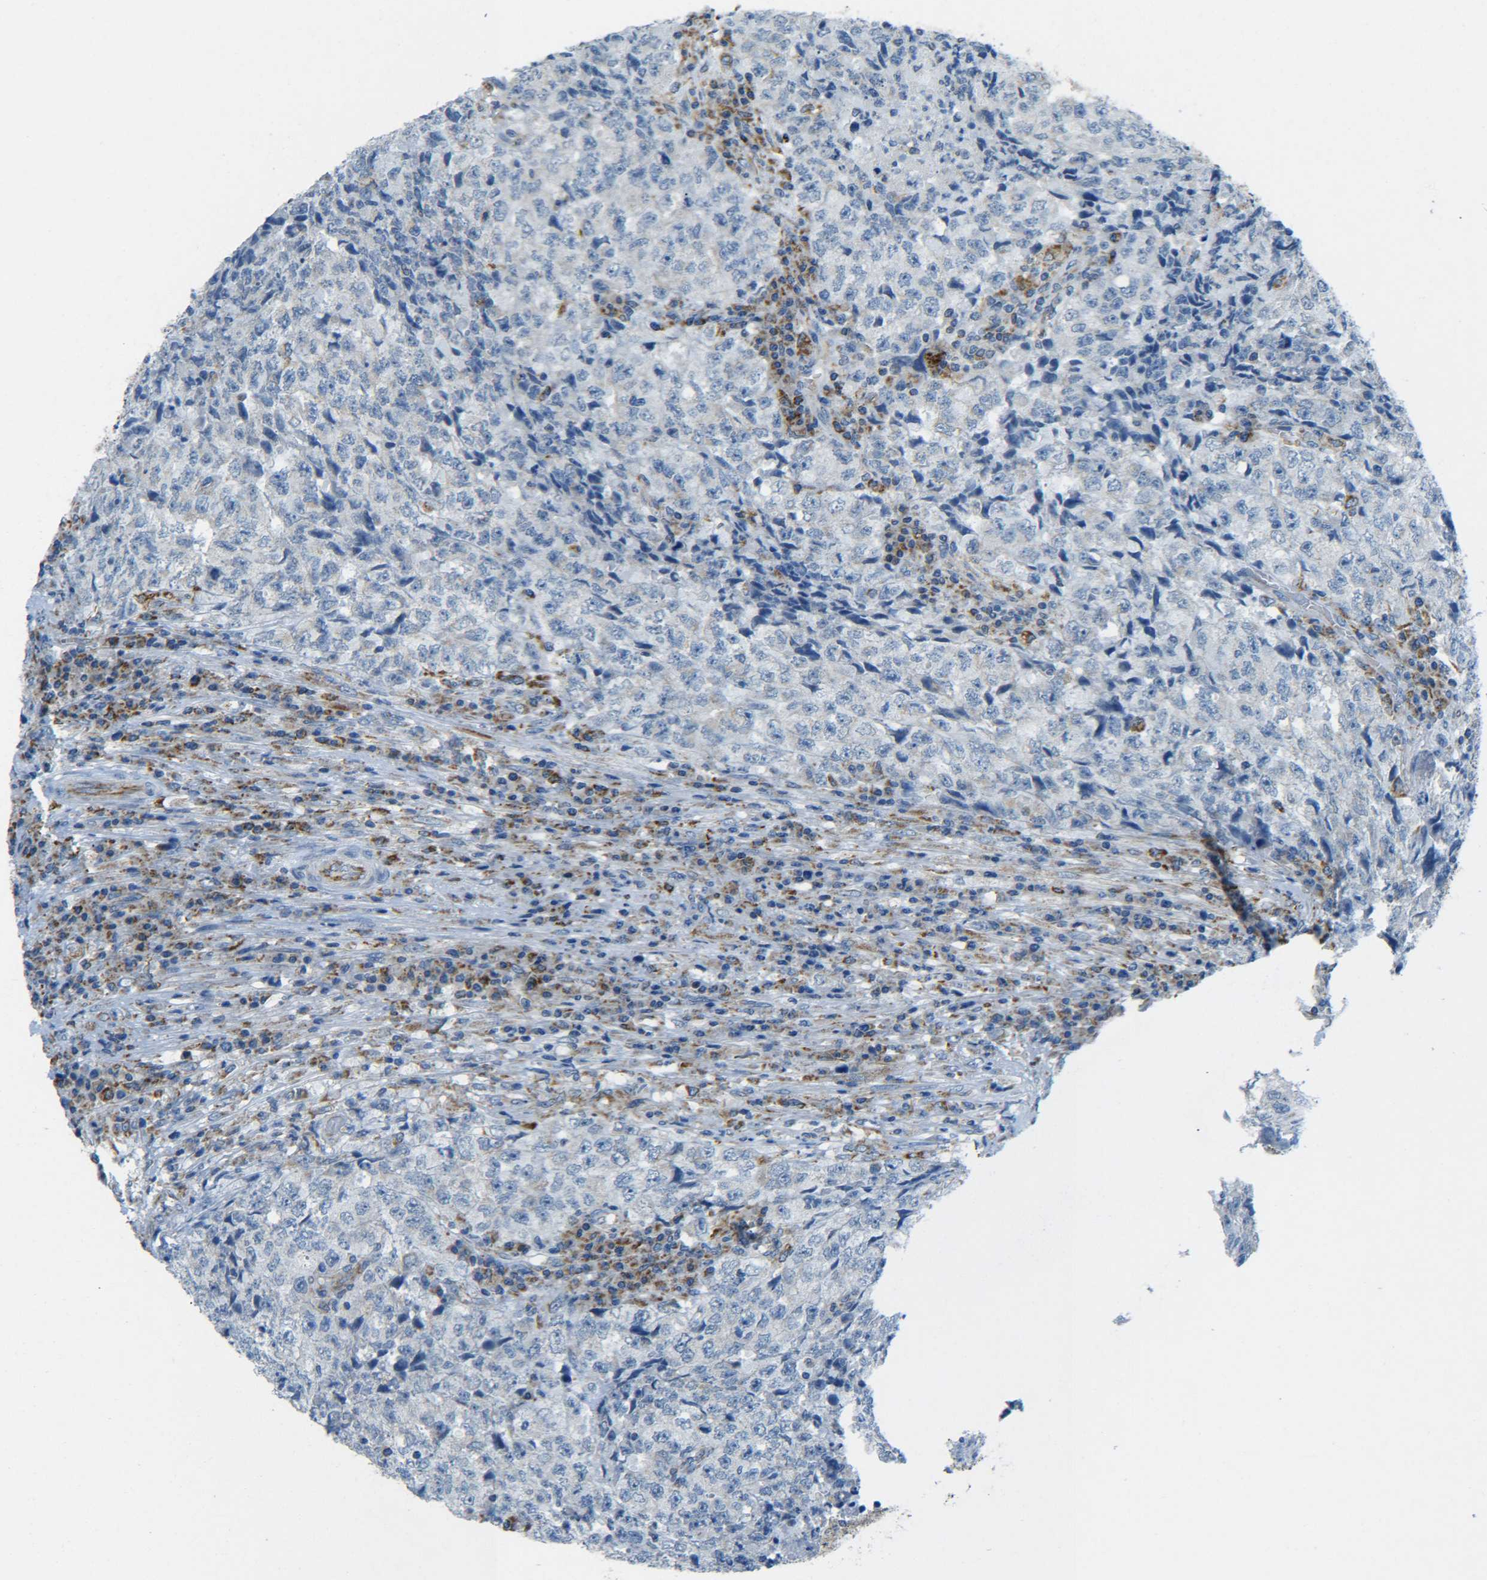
{"staining": {"intensity": "negative", "quantity": "none", "location": "none"}, "tissue": "testis cancer", "cell_type": "Tumor cells", "image_type": "cancer", "snomed": [{"axis": "morphology", "description": "Necrosis, NOS"}, {"axis": "morphology", "description": "Carcinoma, Embryonal, NOS"}, {"axis": "topography", "description": "Testis"}], "caption": "Immunohistochemical staining of human testis cancer (embryonal carcinoma) demonstrates no significant expression in tumor cells.", "gene": "CYB5R1", "patient": {"sex": "male", "age": 19}}